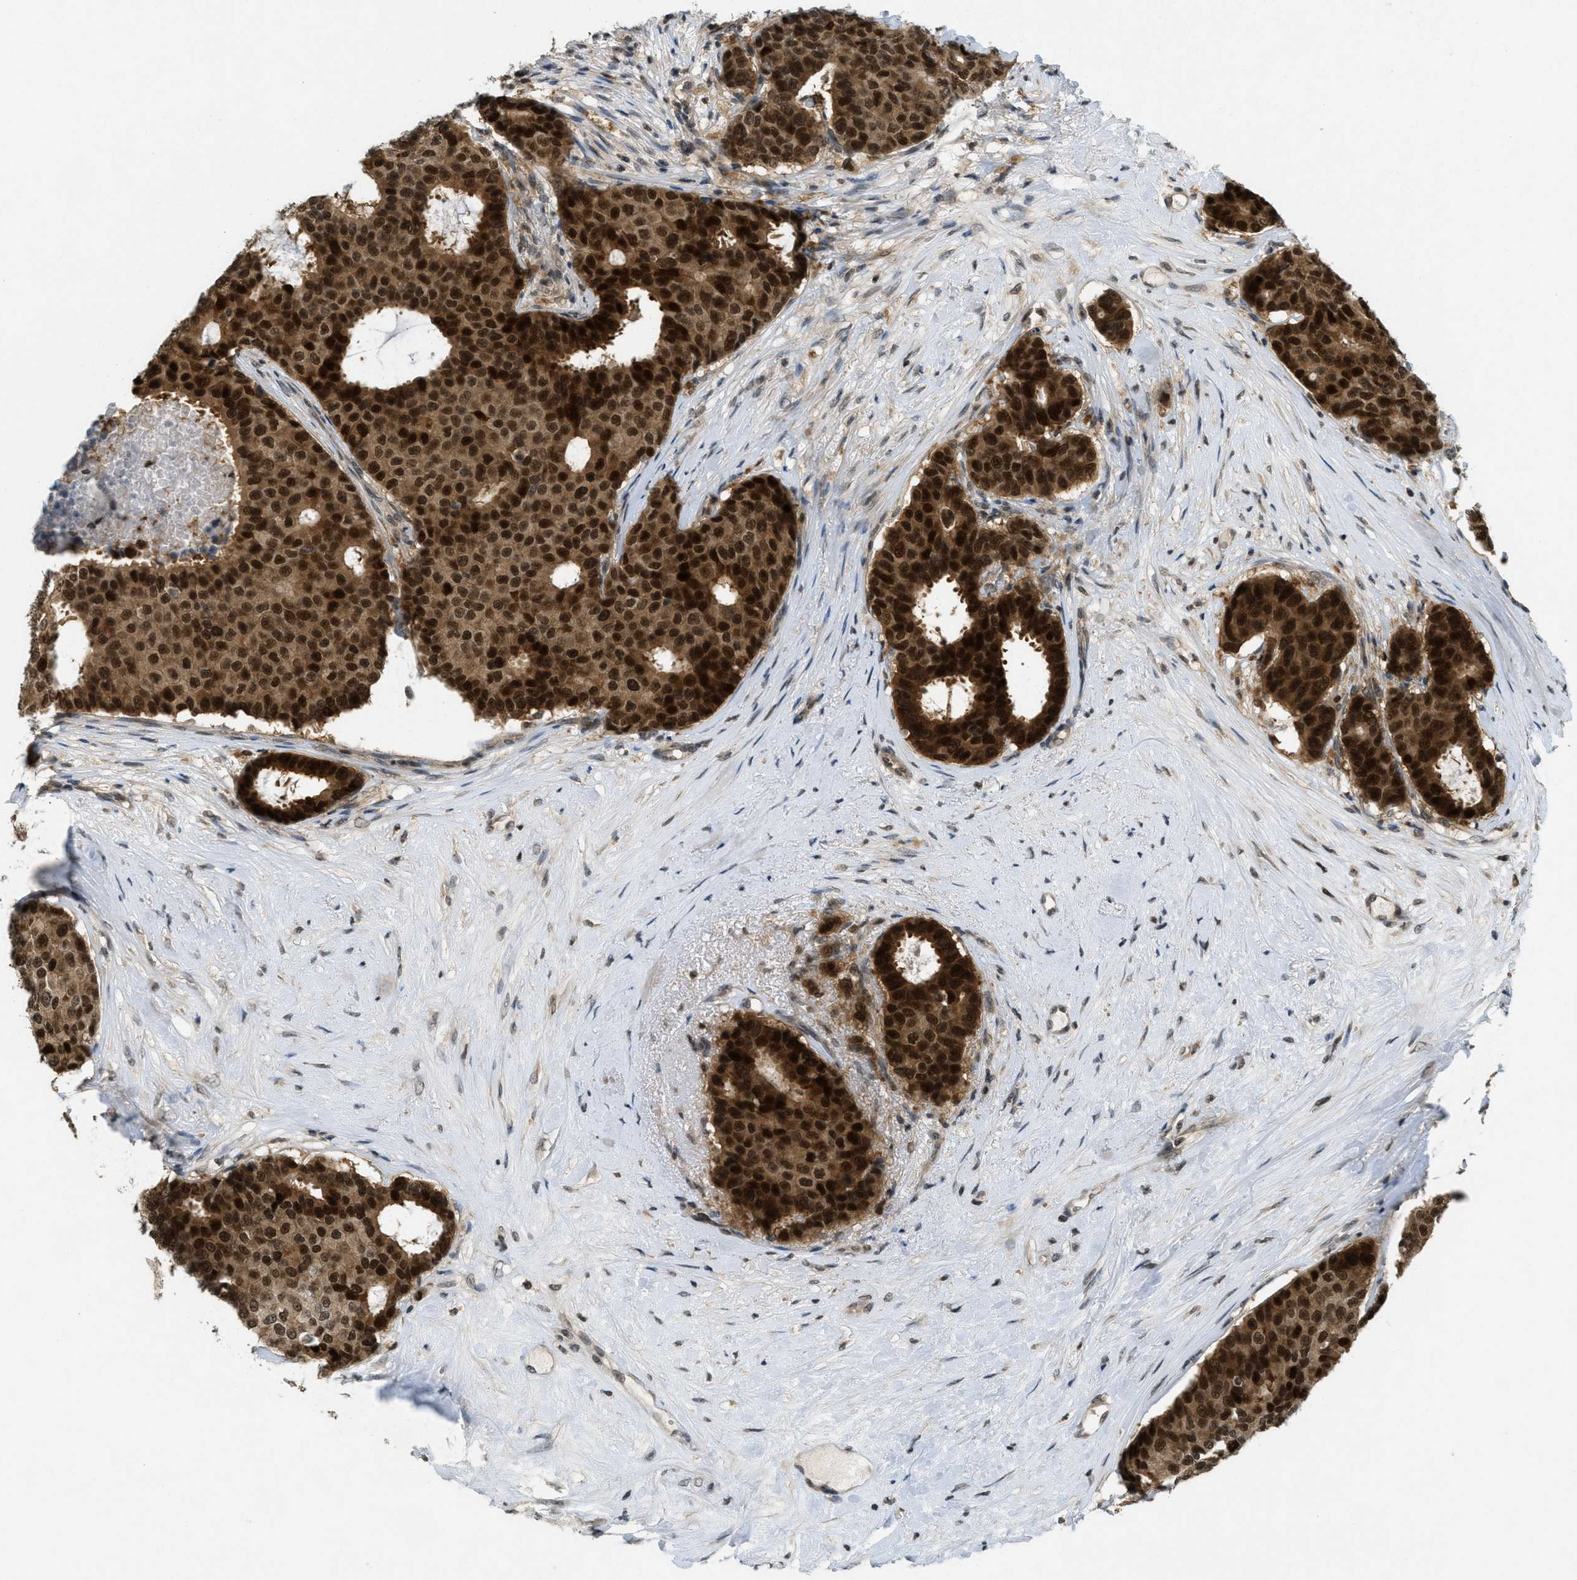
{"staining": {"intensity": "strong", "quantity": ">75%", "location": "cytoplasmic/membranous,nuclear"}, "tissue": "breast cancer", "cell_type": "Tumor cells", "image_type": "cancer", "snomed": [{"axis": "morphology", "description": "Duct carcinoma"}, {"axis": "topography", "description": "Breast"}], "caption": "Approximately >75% of tumor cells in human breast cancer (intraductal carcinoma) display strong cytoplasmic/membranous and nuclear protein positivity as visualized by brown immunohistochemical staining.", "gene": "DNAJB1", "patient": {"sex": "female", "age": 75}}